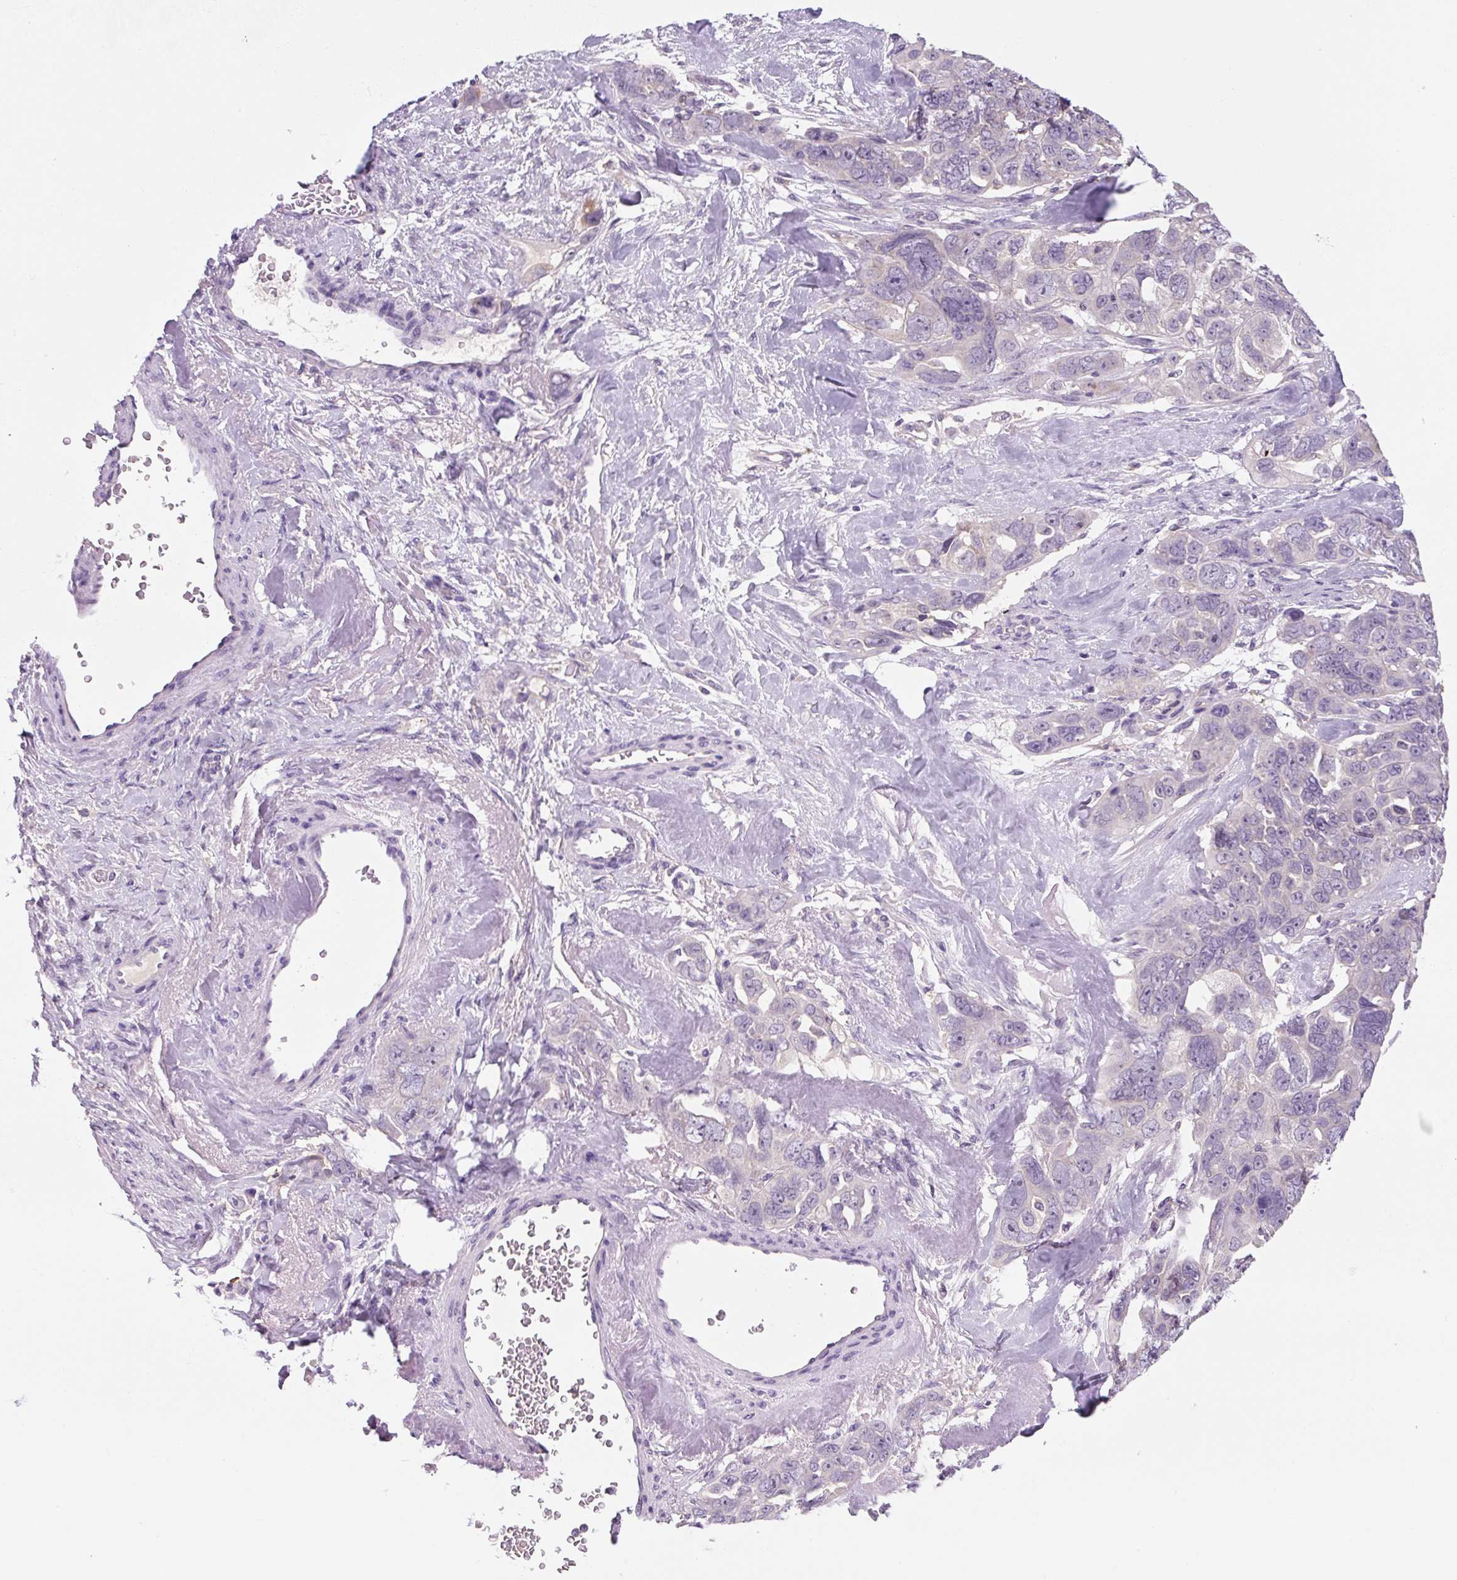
{"staining": {"intensity": "negative", "quantity": "none", "location": "none"}, "tissue": "ovarian cancer", "cell_type": "Tumor cells", "image_type": "cancer", "snomed": [{"axis": "morphology", "description": "Cystadenocarcinoma, serous, NOS"}, {"axis": "topography", "description": "Ovary"}], "caption": "Tumor cells show no significant expression in ovarian cancer (serous cystadenocarcinoma). (Brightfield microscopy of DAB immunohistochemistry at high magnification).", "gene": "FZD5", "patient": {"sex": "female", "age": 63}}